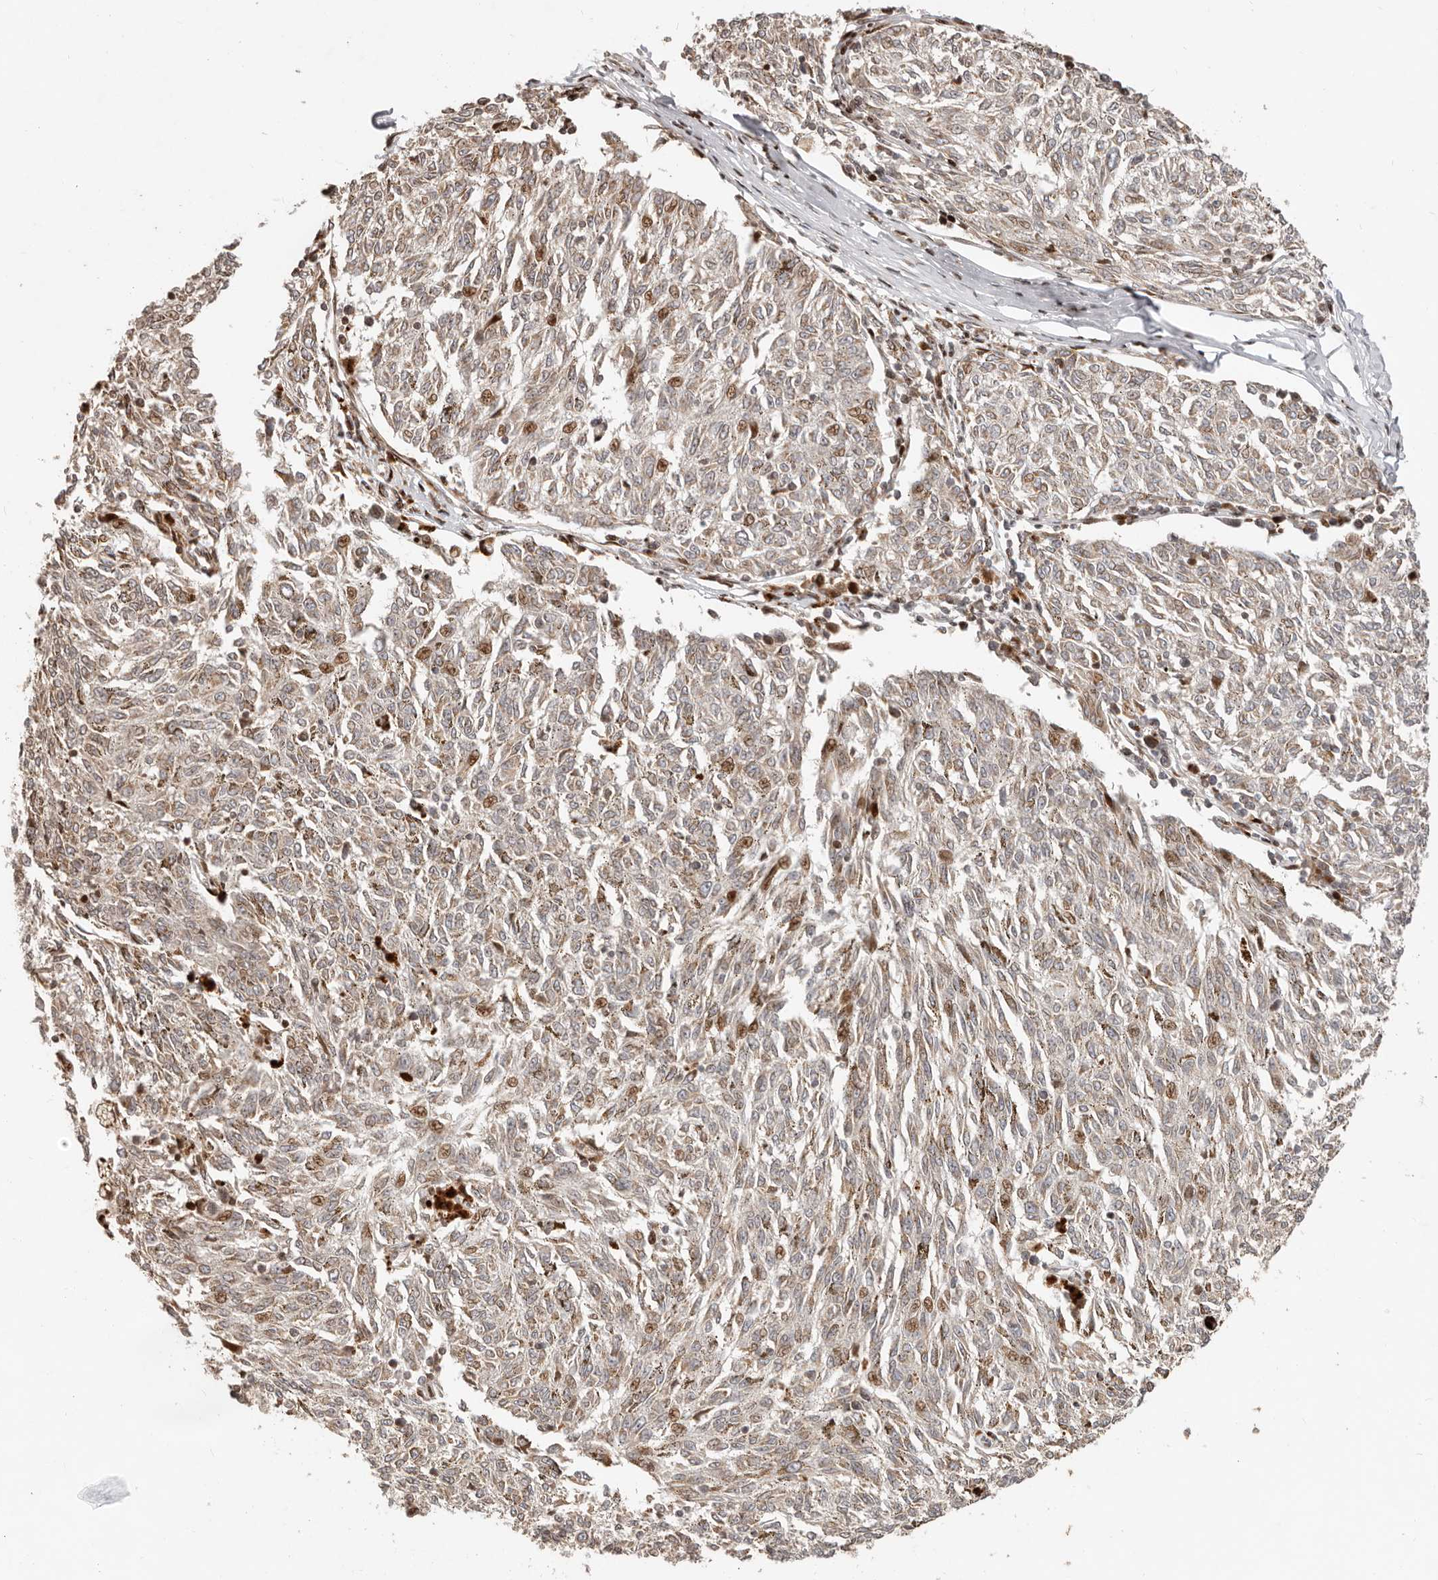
{"staining": {"intensity": "moderate", "quantity": "<25%", "location": "nuclear"}, "tissue": "melanoma", "cell_type": "Tumor cells", "image_type": "cancer", "snomed": [{"axis": "morphology", "description": "Malignant melanoma, NOS"}, {"axis": "topography", "description": "Skin"}], "caption": "Malignant melanoma stained for a protein (brown) reveals moderate nuclear positive expression in about <25% of tumor cells.", "gene": "TRIM4", "patient": {"sex": "female", "age": 72}}